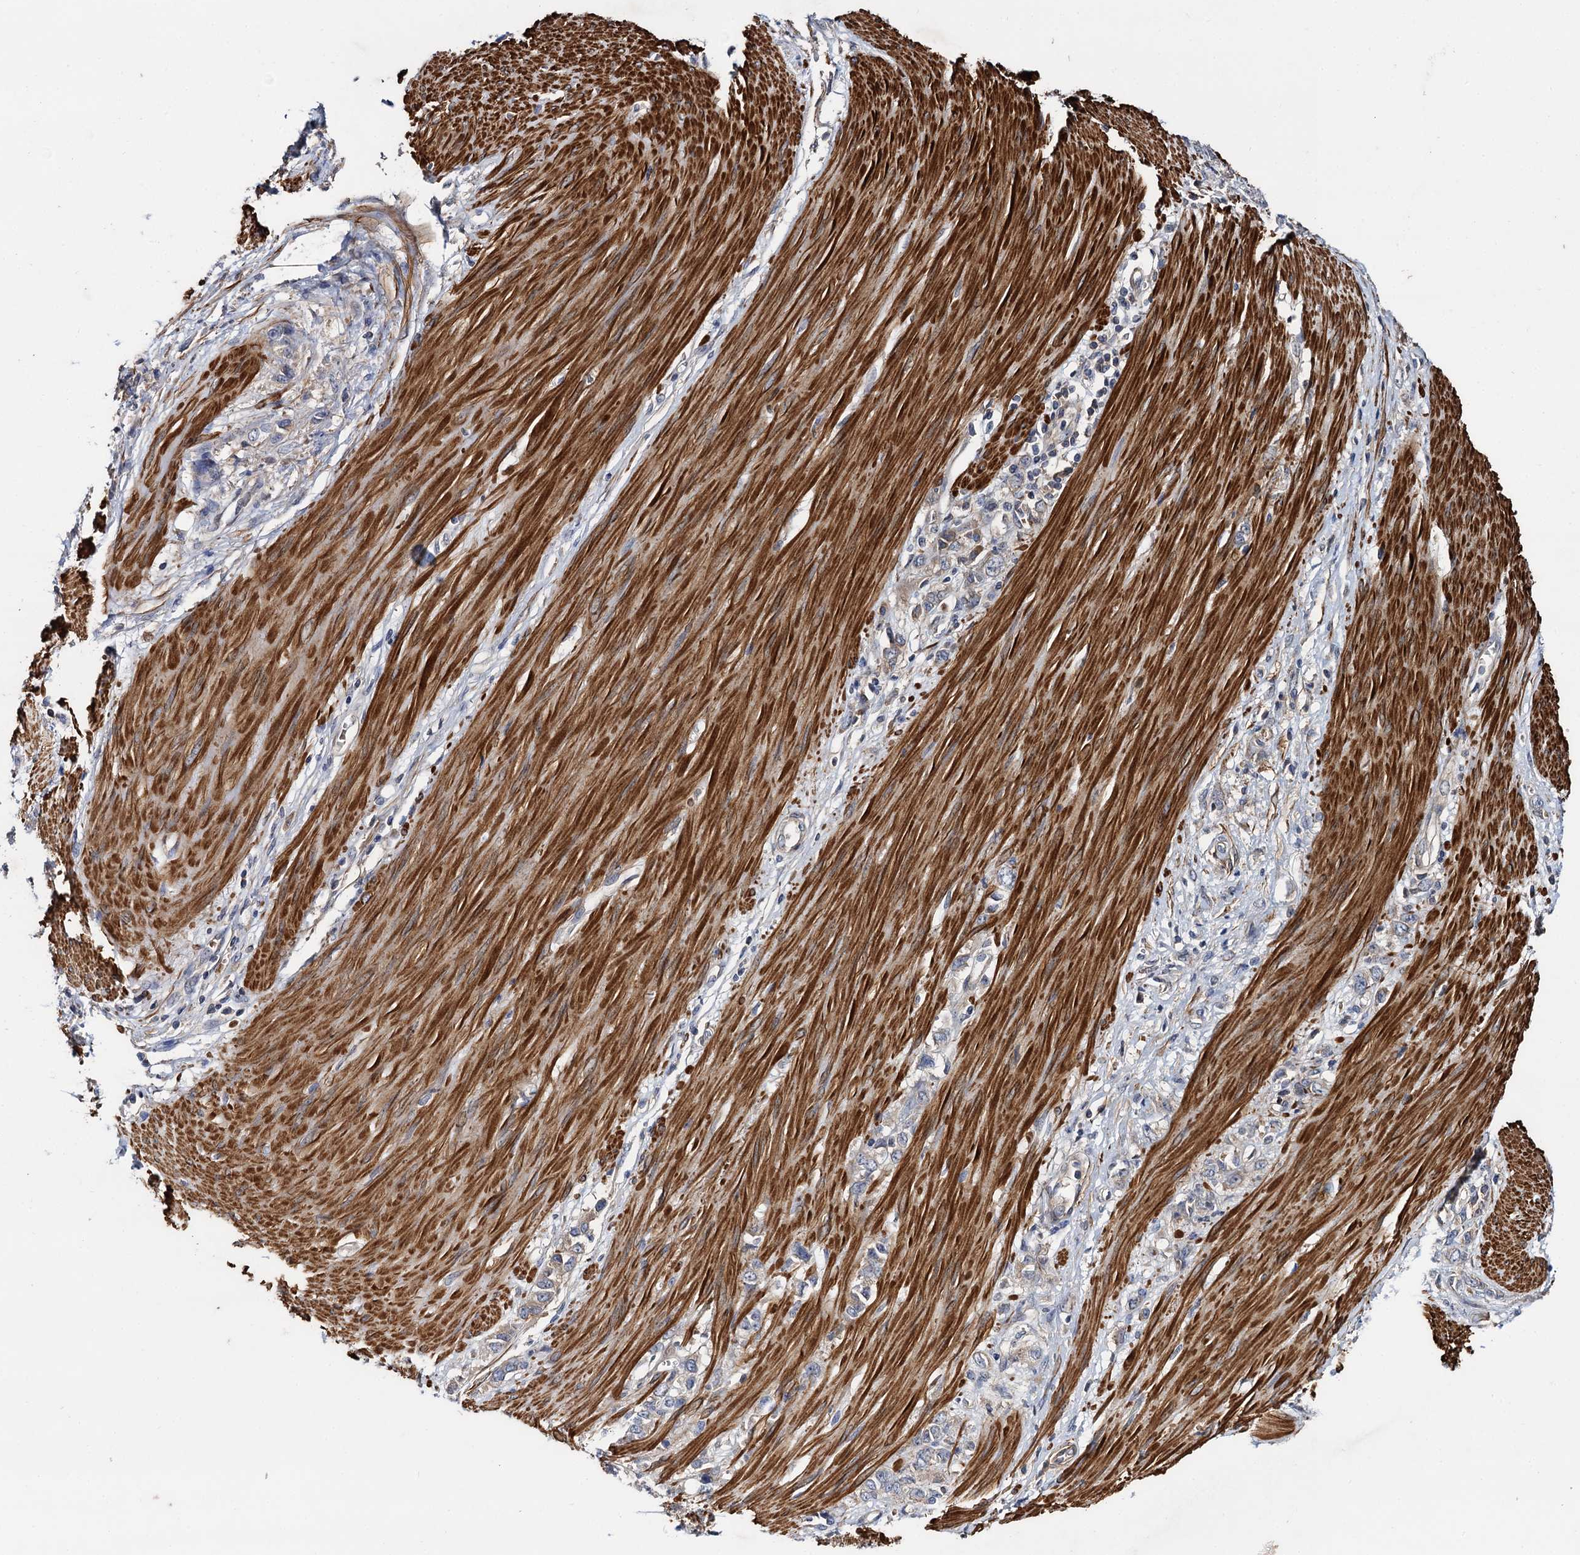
{"staining": {"intensity": "weak", "quantity": "25%-75%", "location": "cytoplasmic/membranous"}, "tissue": "stomach cancer", "cell_type": "Tumor cells", "image_type": "cancer", "snomed": [{"axis": "morphology", "description": "Adenocarcinoma, NOS"}, {"axis": "topography", "description": "Stomach"}], "caption": "Protein analysis of stomach cancer tissue demonstrates weak cytoplasmic/membranous expression in about 25%-75% of tumor cells.", "gene": "ISM2", "patient": {"sex": "female", "age": 76}}